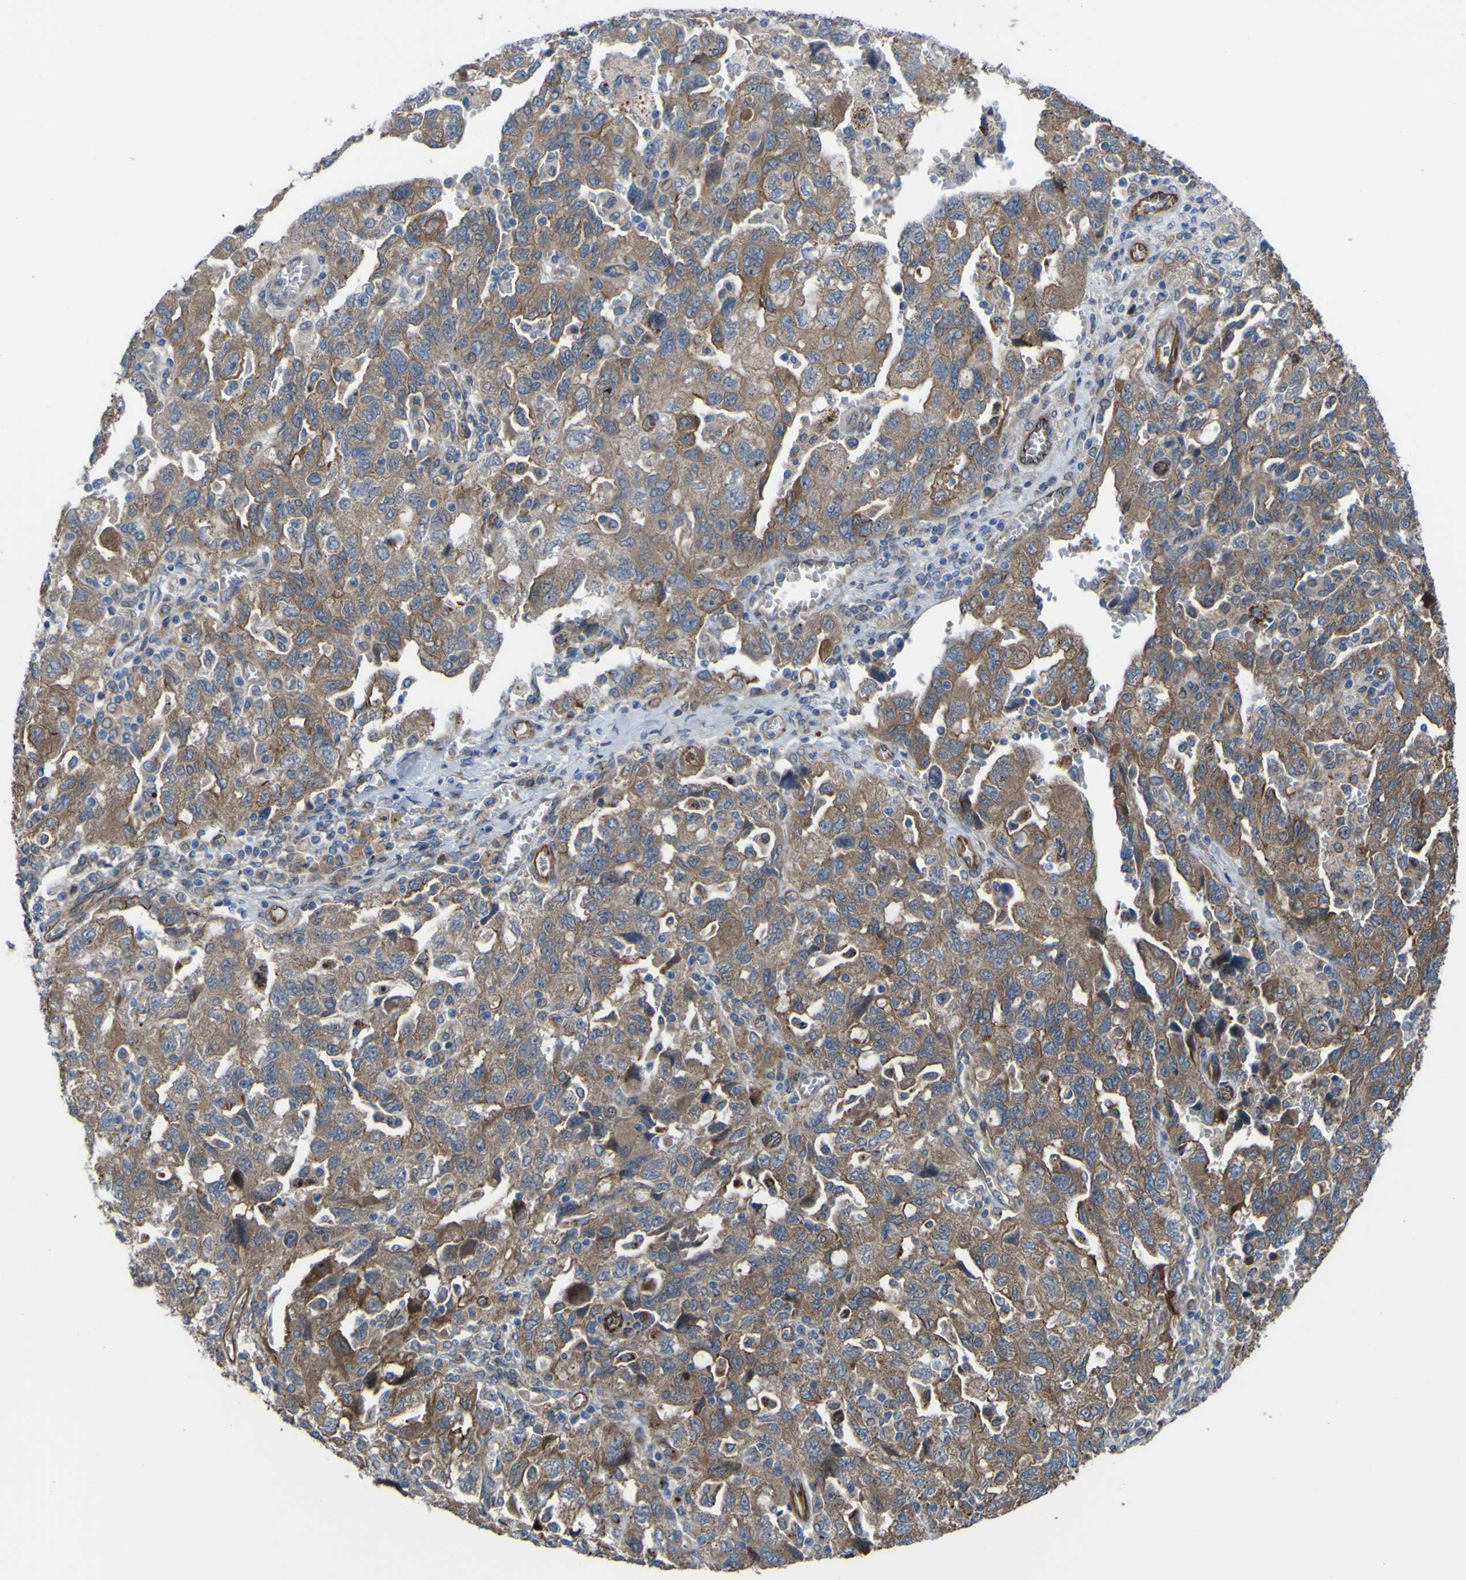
{"staining": {"intensity": "moderate", "quantity": ">75%", "location": "cytoplasmic/membranous"}, "tissue": "ovarian cancer", "cell_type": "Tumor cells", "image_type": "cancer", "snomed": [{"axis": "morphology", "description": "Carcinoma, NOS"}, {"axis": "morphology", "description": "Cystadenocarcinoma, serous, NOS"}, {"axis": "topography", "description": "Ovary"}], "caption": "DAB (3,3'-diaminobenzidine) immunohistochemical staining of human ovarian carcinoma reveals moderate cytoplasmic/membranous protein staining in approximately >75% of tumor cells. (DAB (3,3'-diaminobenzidine) IHC, brown staining for protein, blue staining for nuclei).", "gene": "FBXO30", "patient": {"sex": "female", "age": 69}}